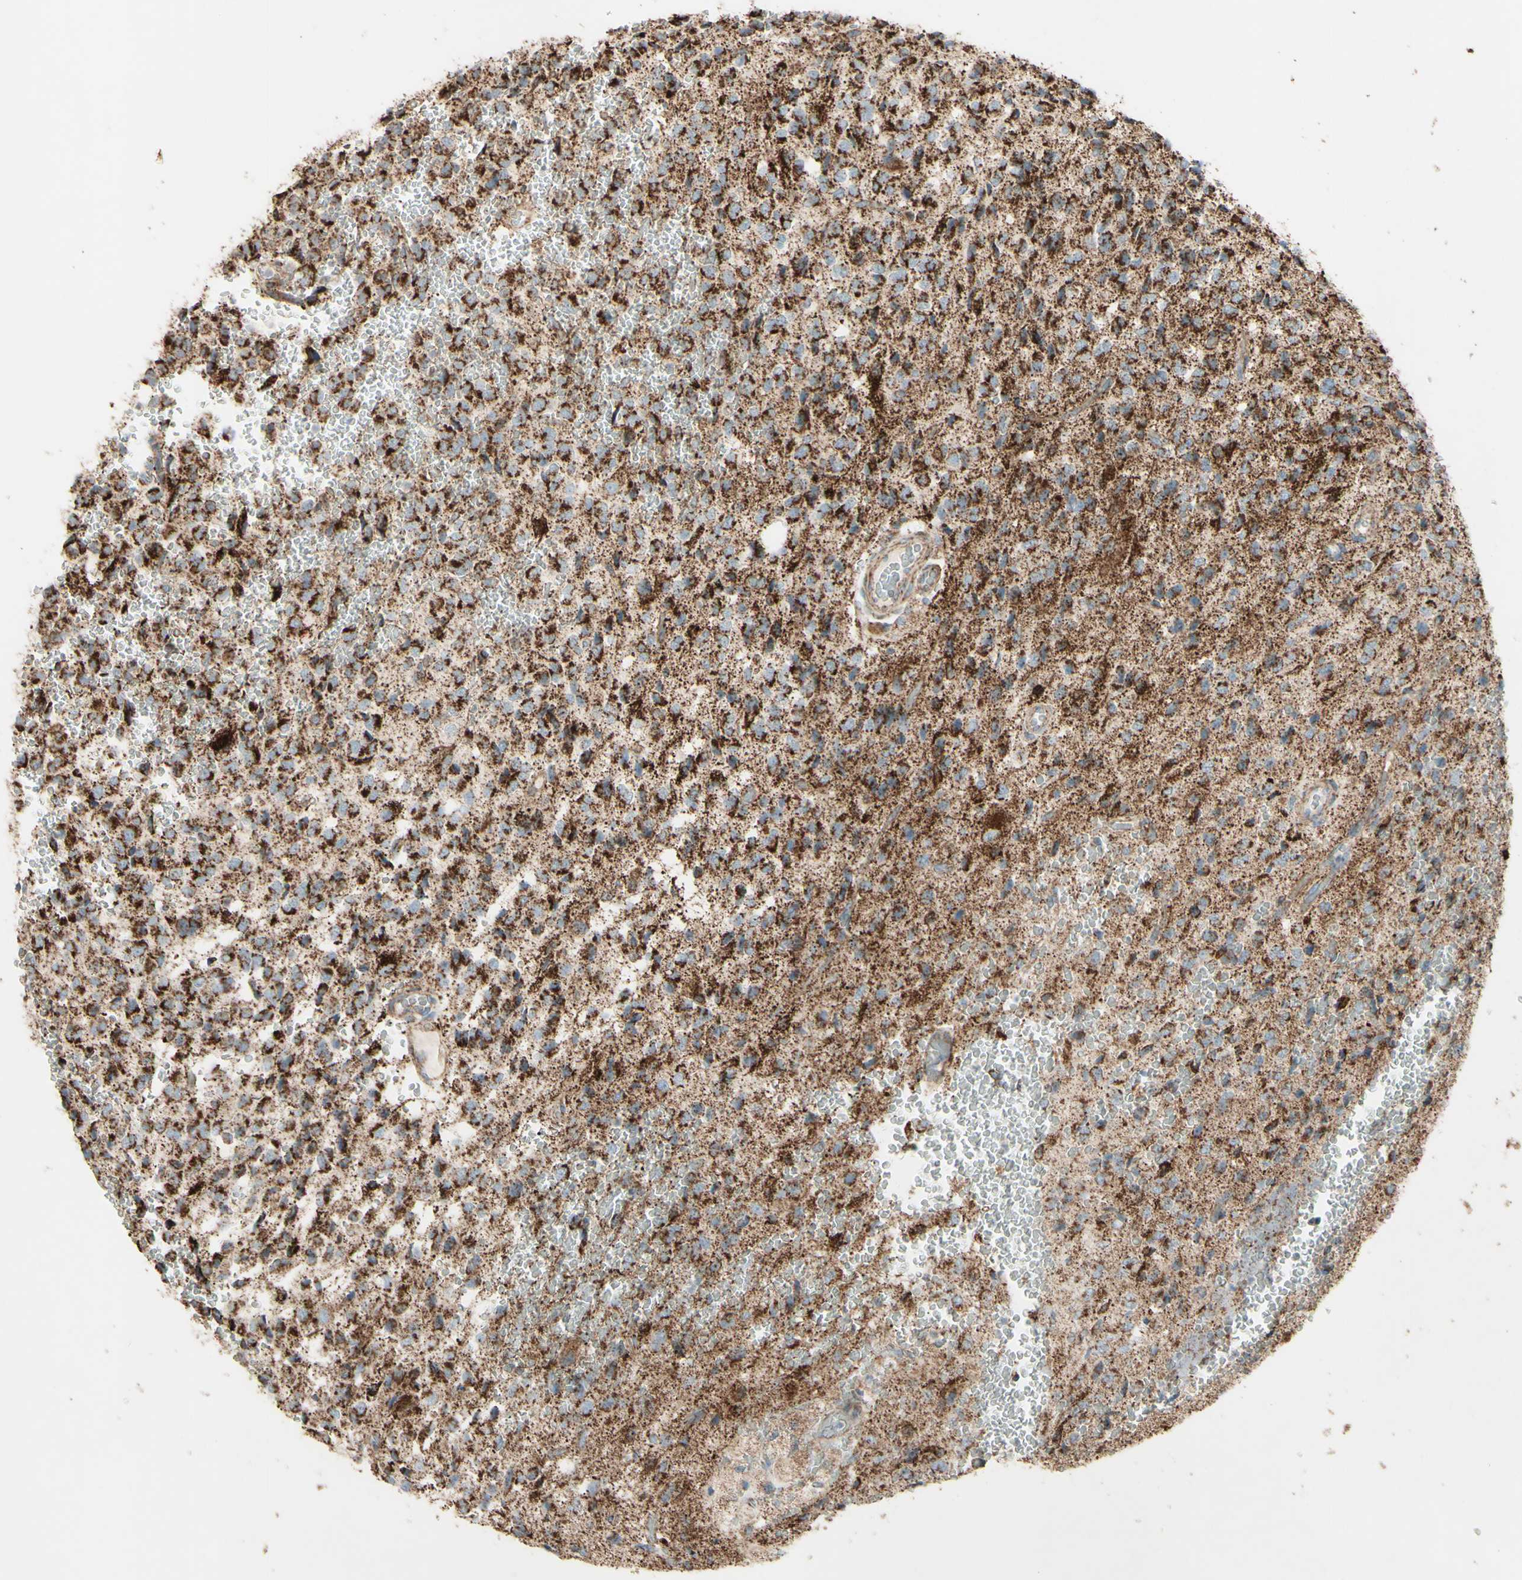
{"staining": {"intensity": "strong", "quantity": ">75%", "location": "cytoplasmic/membranous"}, "tissue": "glioma", "cell_type": "Tumor cells", "image_type": "cancer", "snomed": [{"axis": "morphology", "description": "Glioma, malignant, High grade"}, {"axis": "topography", "description": "pancreas cauda"}], "caption": "The histopathology image exhibits a brown stain indicating the presence of a protein in the cytoplasmic/membranous of tumor cells in malignant glioma (high-grade).", "gene": "RHOT1", "patient": {"sex": "male", "age": 60}}